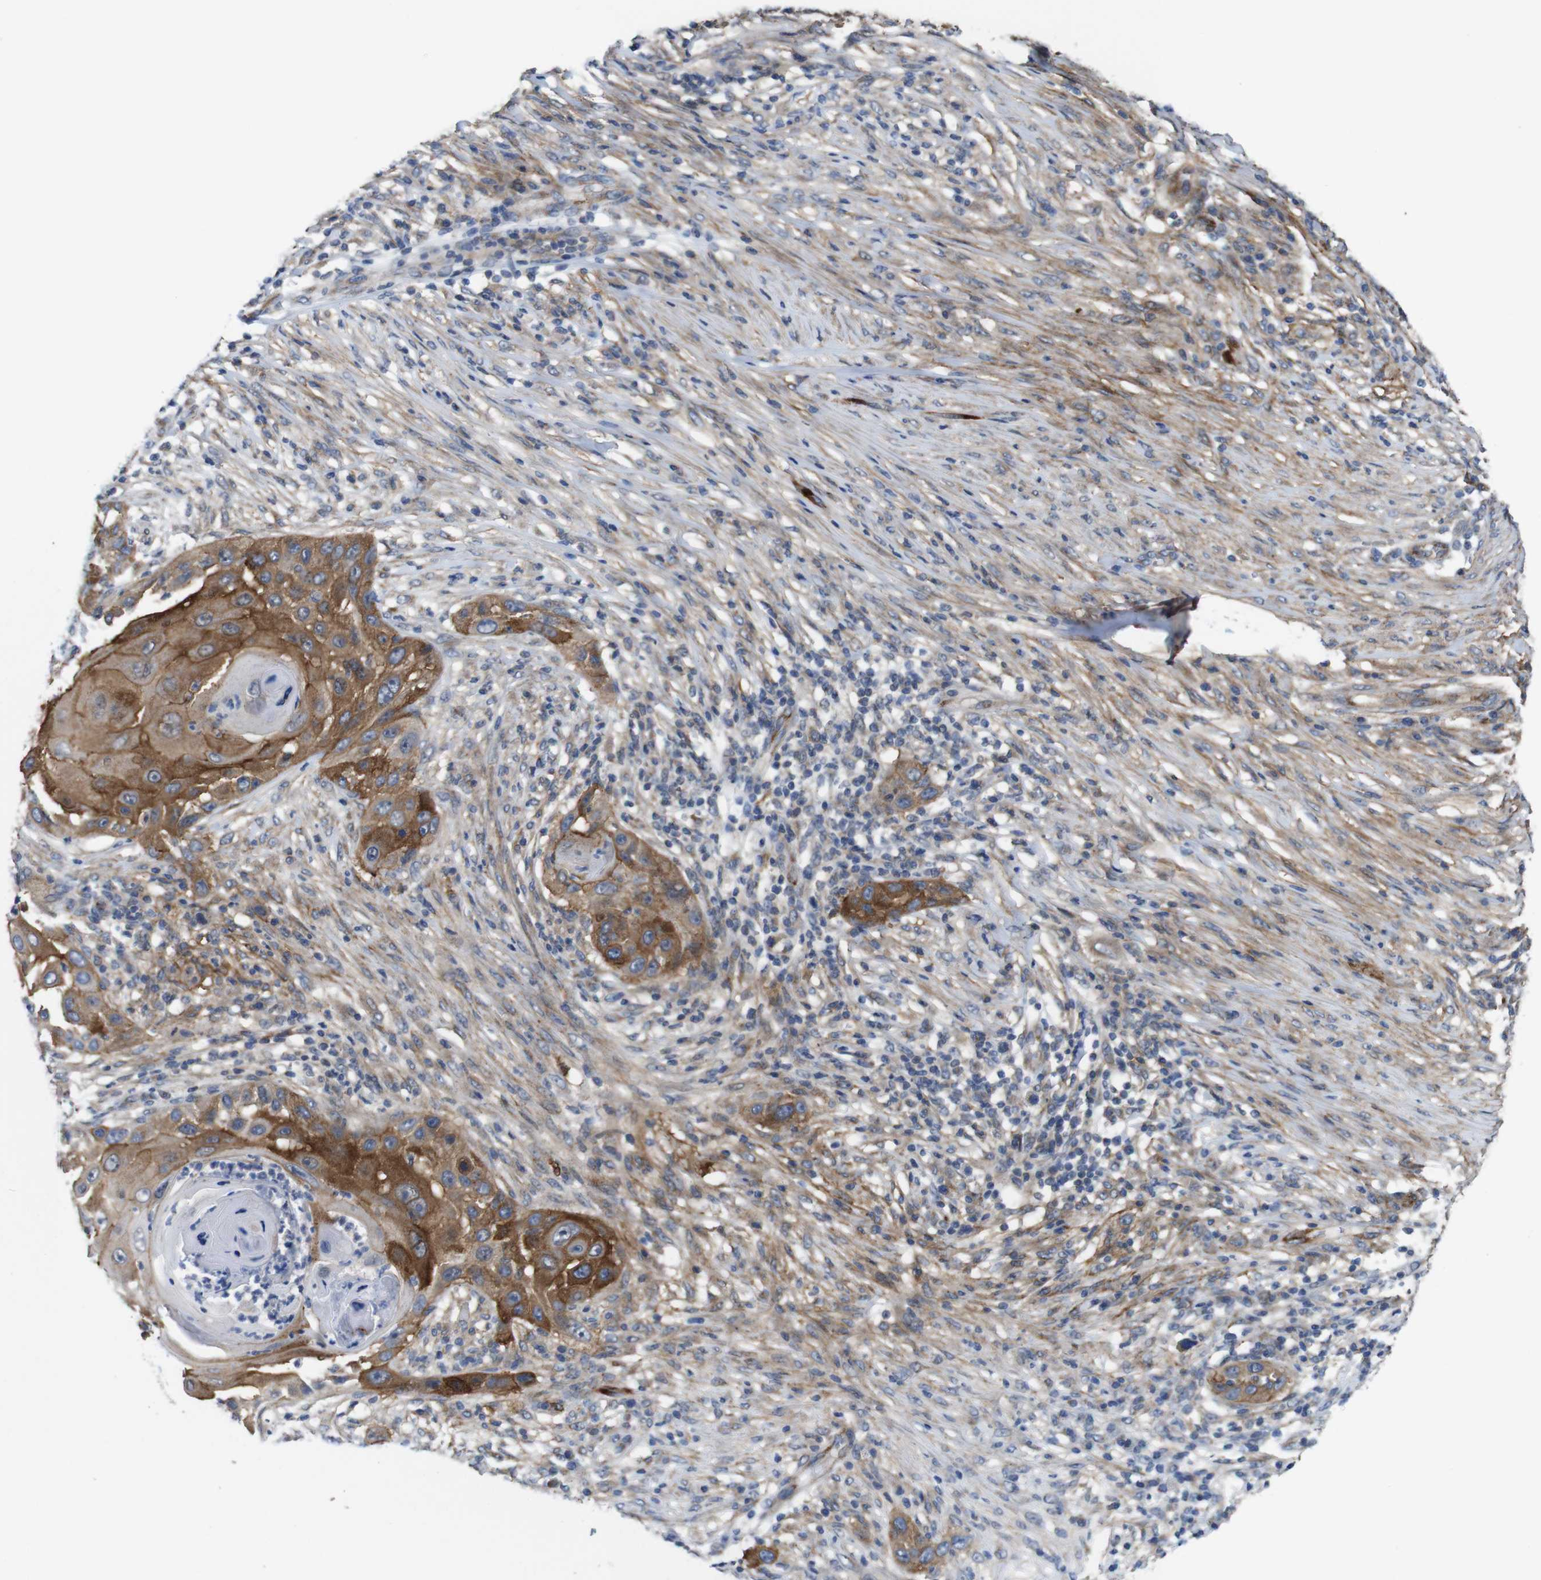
{"staining": {"intensity": "moderate", "quantity": ">75%", "location": "cytoplasmic/membranous"}, "tissue": "skin cancer", "cell_type": "Tumor cells", "image_type": "cancer", "snomed": [{"axis": "morphology", "description": "Squamous cell carcinoma, NOS"}, {"axis": "topography", "description": "Skin"}], "caption": "Squamous cell carcinoma (skin) was stained to show a protein in brown. There is medium levels of moderate cytoplasmic/membranous positivity in about >75% of tumor cells.", "gene": "EFCAB14", "patient": {"sex": "female", "age": 44}}